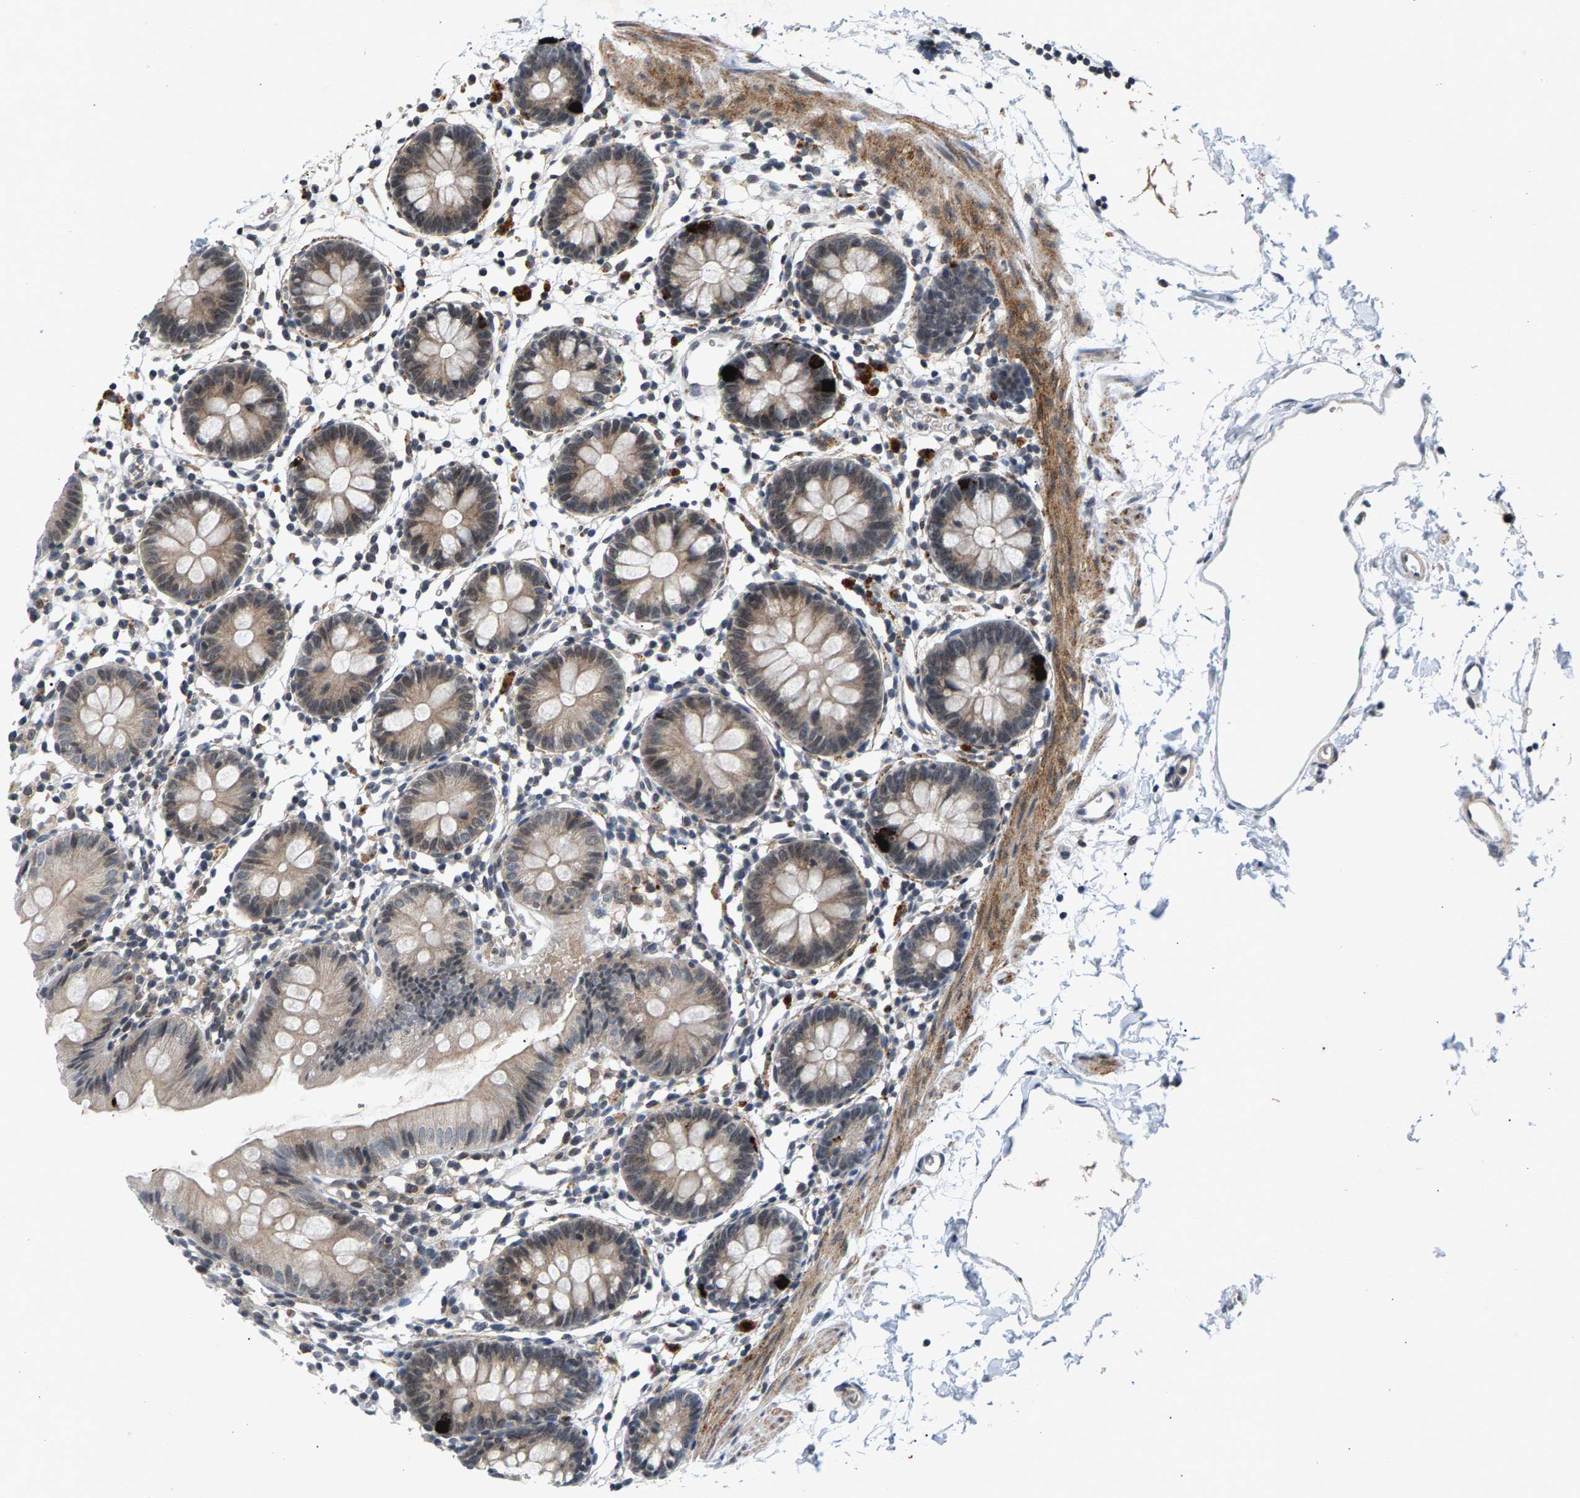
{"staining": {"intensity": "weak", "quantity": "25%-75%", "location": "cytoplasmic/membranous"}, "tissue": "colon", "cell_type": "Endothelial cells", "image_type": "normal", "snomed": [{"axis": "morphology", "description": "Normal tissue, NOS"}, {"axis": "topography", "description": "Colon"}], "caption": "DAB immunohistochemical staining of benign colon shows weak cytoplasmic/membranous protein expression in approximately 25%-75% of endothelial cells.", "gene": "ZPR1", "patient": {"sex": "male", "age": 14}}